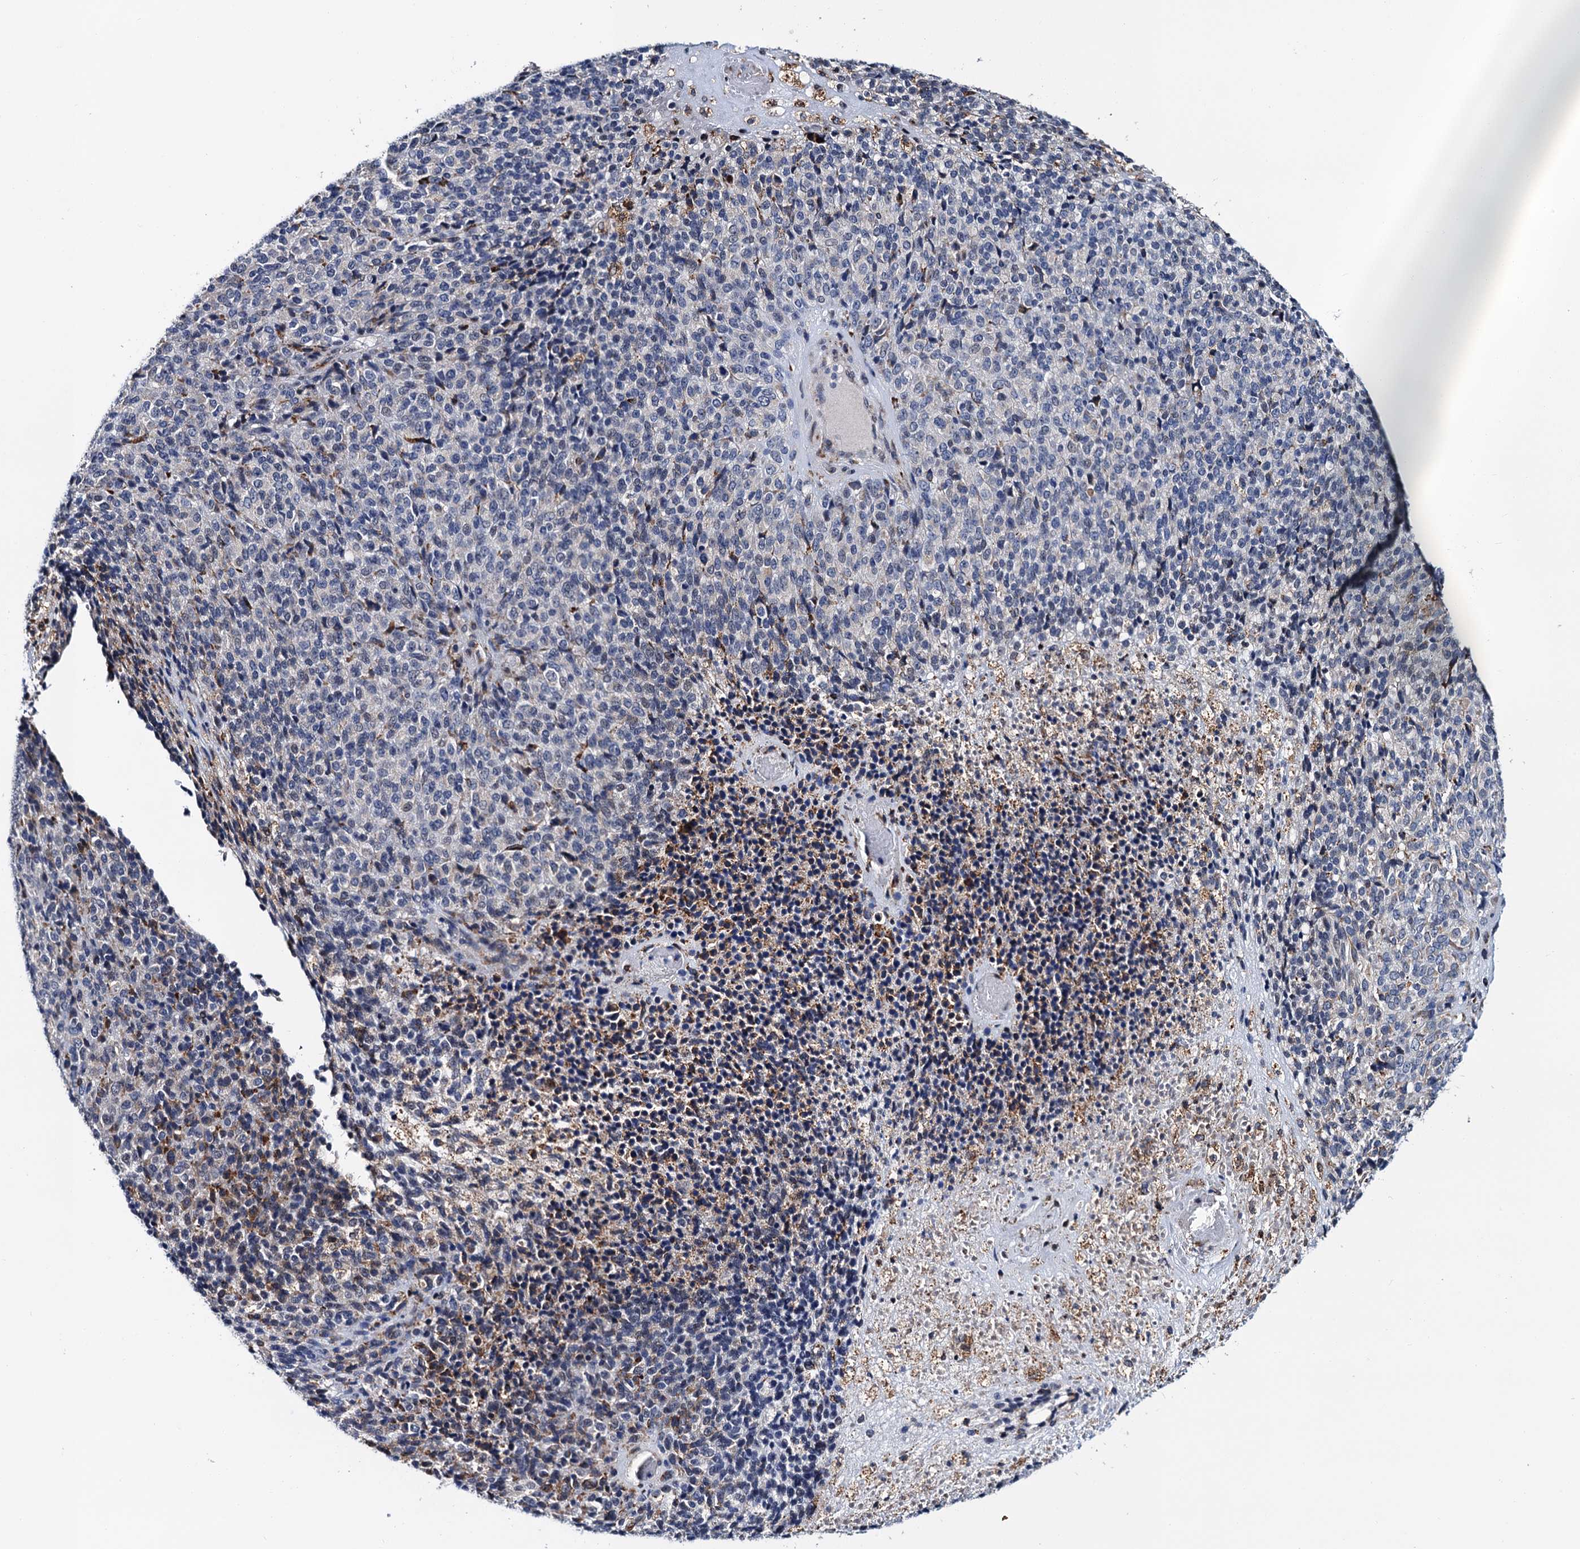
{"staining": {"intensity": "weak", "quantity": "<25%", "location": "cytoplasmic/membranous"}, "tissue": "melanoma", "cell_type": "Tumor cells", "image_type": "cancer", "snomed": [{"axis": "morphology", "description": "Malignant melanoma, Metastatic site"}, {"axis": "topography", "description": "Brain"}], "caption": "Tumor cells show no significant protein expression in melanoma.", "gene": "SLC7A10", "patient": {"sex": "female", "age": 56}}